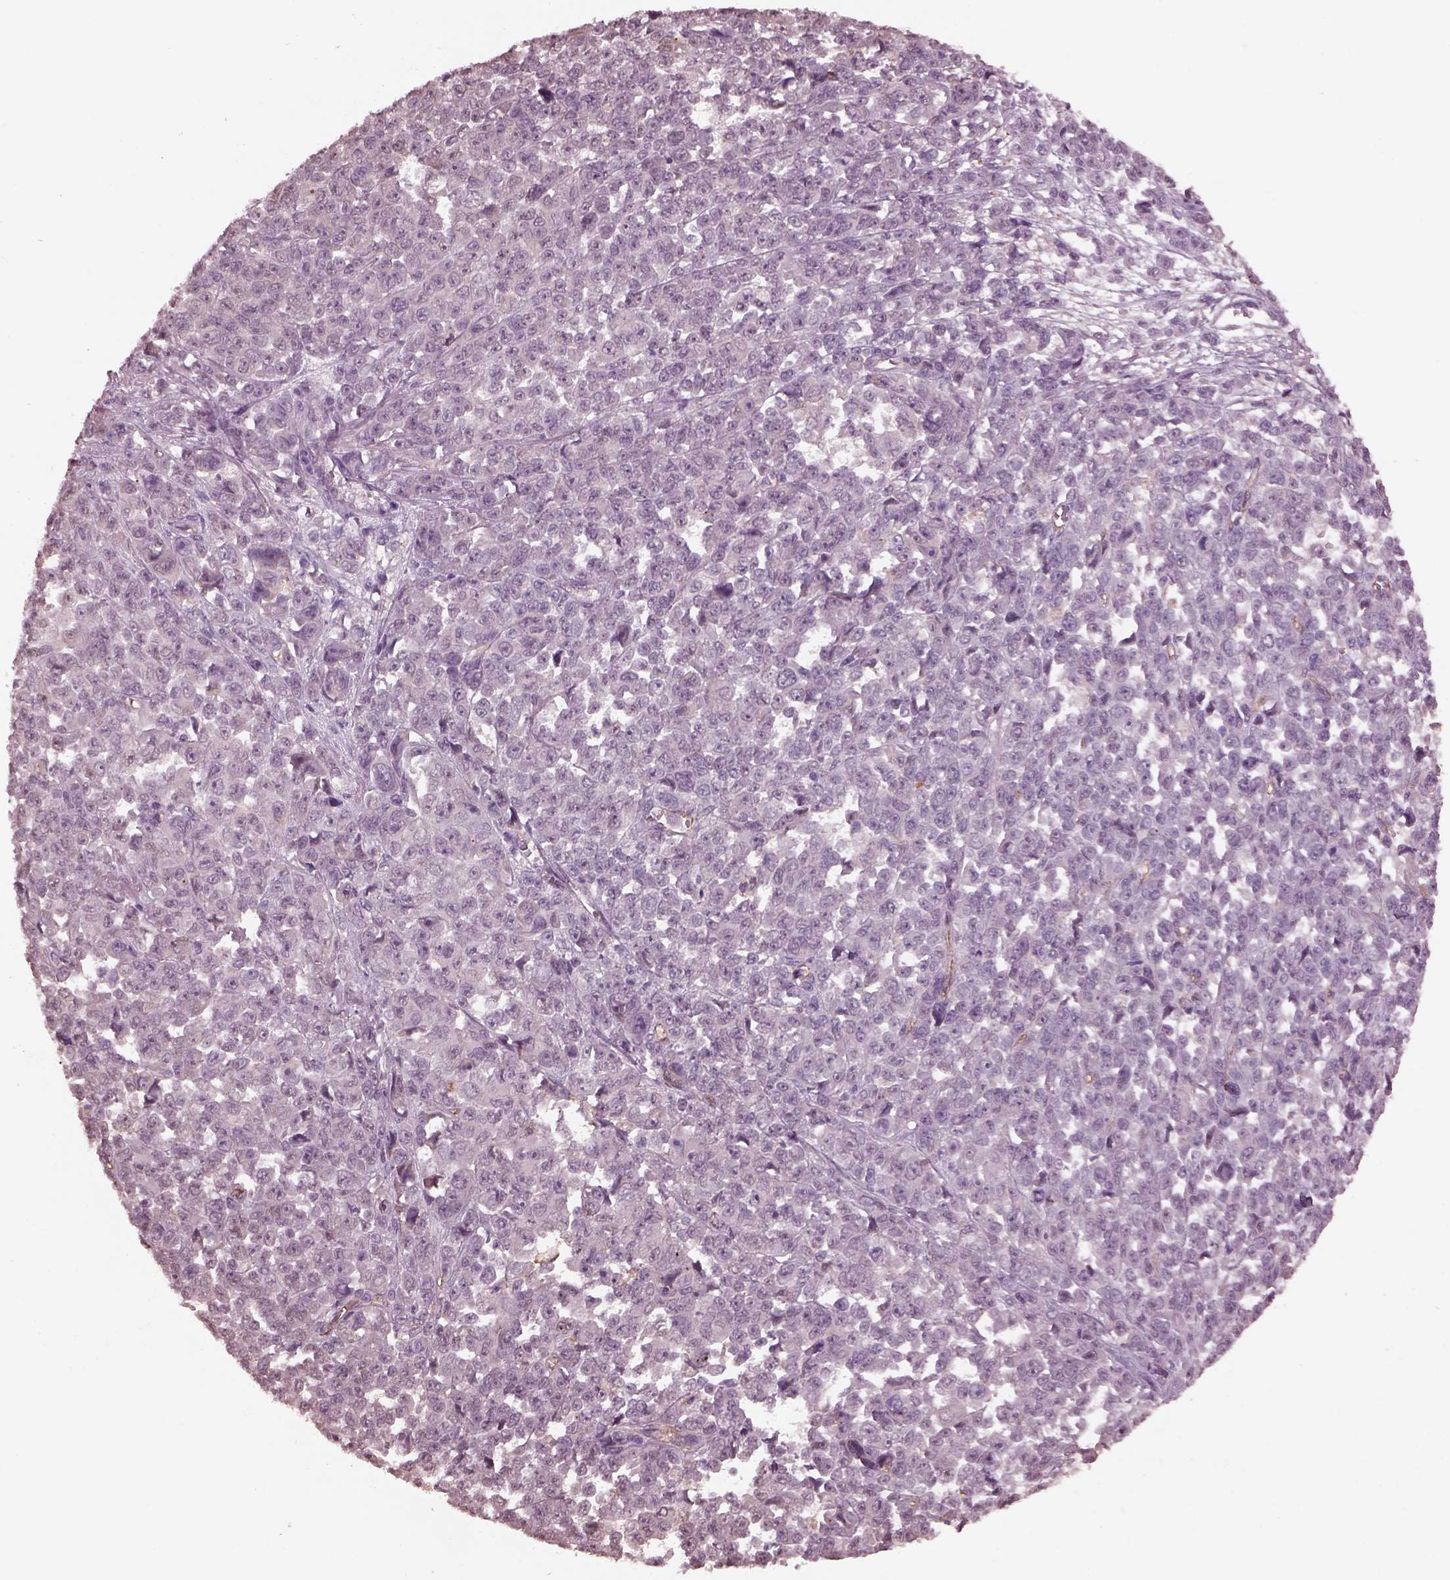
{"staining": {"intensity": "negative", "quantity": "none", "location": "none"}, "tissue": "melanoma", "cell_type": "Tumor cells", "image_type": "cancer", "snomed": [{"axis": "morphology", "description": "Malignant melanoma, NOS"}, {"axis": "topography", "description": "Skin"}], "caption": "Tumor cells show no significant expression in malignant melanoma.", "gene": "TSKS", "patient": {"sex": "female", "age": 95}}